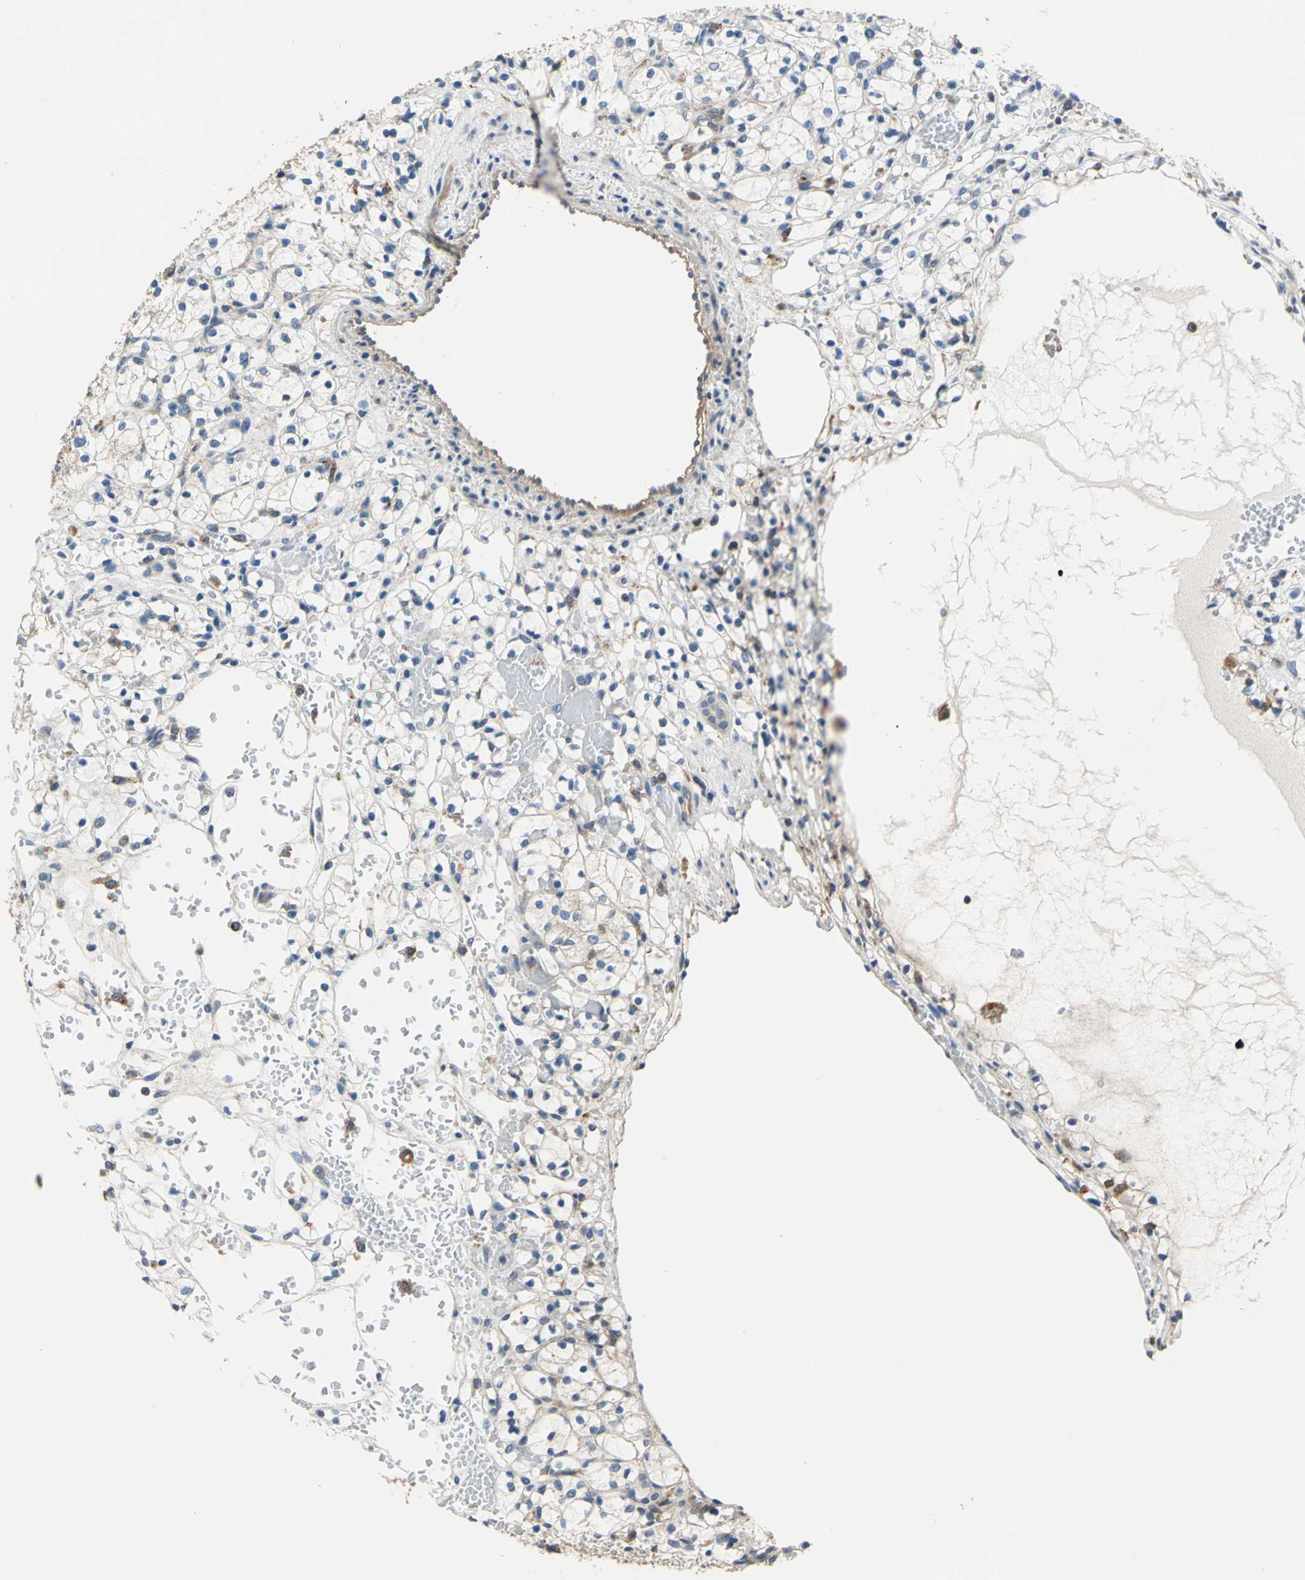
{"staining": {"intensity": "negative", "quantity": "none", "location": "none"}, "tissue": "renal cancer", "cell_type": "Tumor cells", "image_type": "cancer", "snomed": [{"axis": "morphology", "description": "Adenocarcinoma, NOS"}, {"axis": "topography", "description": "Kidney"}], "caption": "The photomicrograph demonstrates no significant staining in tumor cells of adenocarcinoma (renal).", "gene": "DDX3Y", "patient": {"sex": "female", "age": 60}}